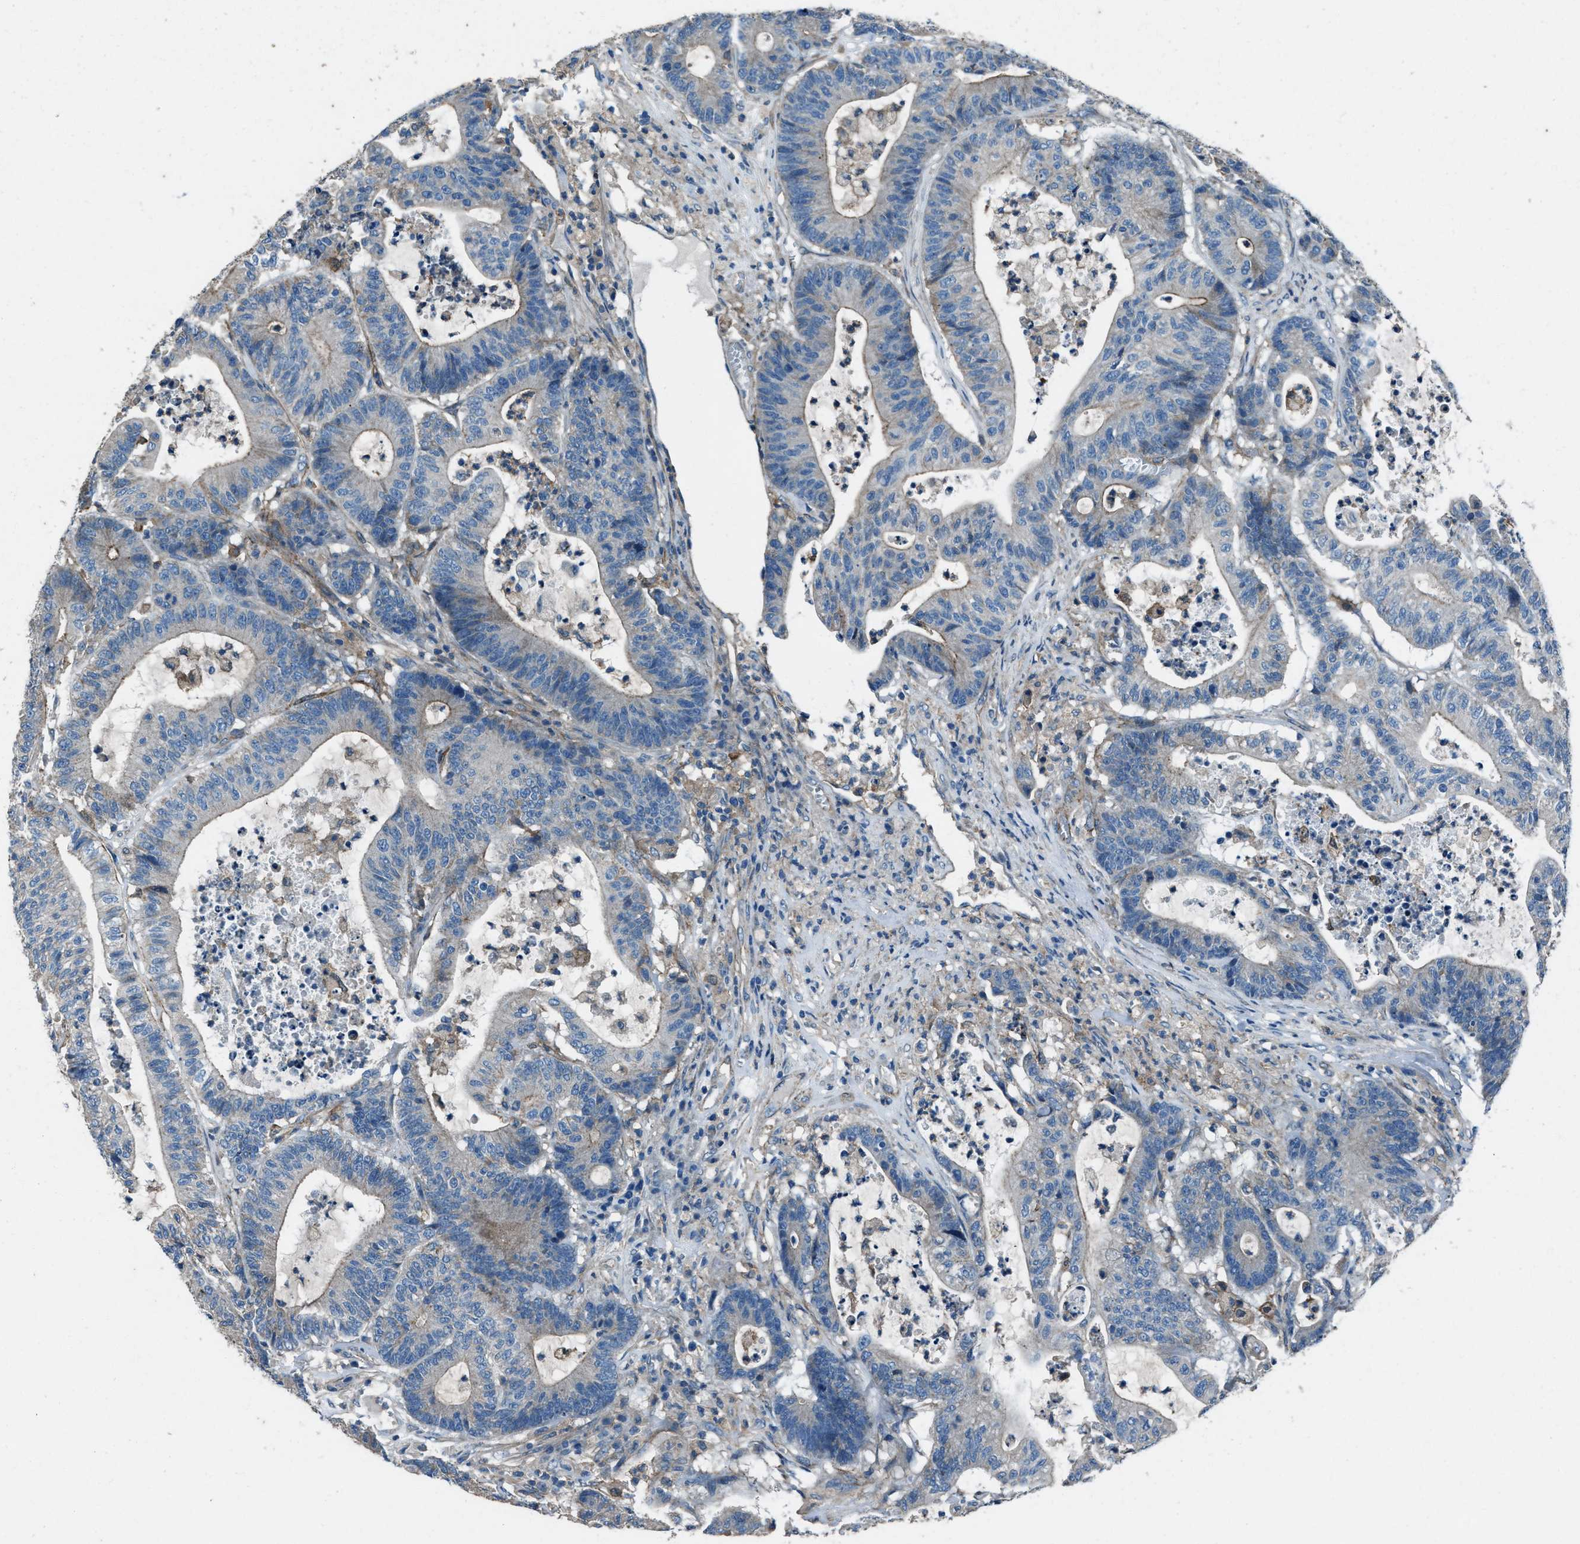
{"staining": {"intensity": "weak", "quantity": "25%-75%", "location": "cytoplasmic/membranous"}, "tissue": "colorectal cancer", "cell_type": "Tumor cells", "image_type": "cancer", "snomed": [{"axis": "morphology", "description": "Adenocarcinoma, NOS"}, {"axis": "topography", "description": "Colon"}], "caption": "Immunohistochemical staining of colorectal adenocarcinoma reveals low levels of weak cytoplasmic/membranous staining in approximately 25%-75% of tumor cells.", "gene": "SVIL", "patient": {"sex": "female", "age": 84}}